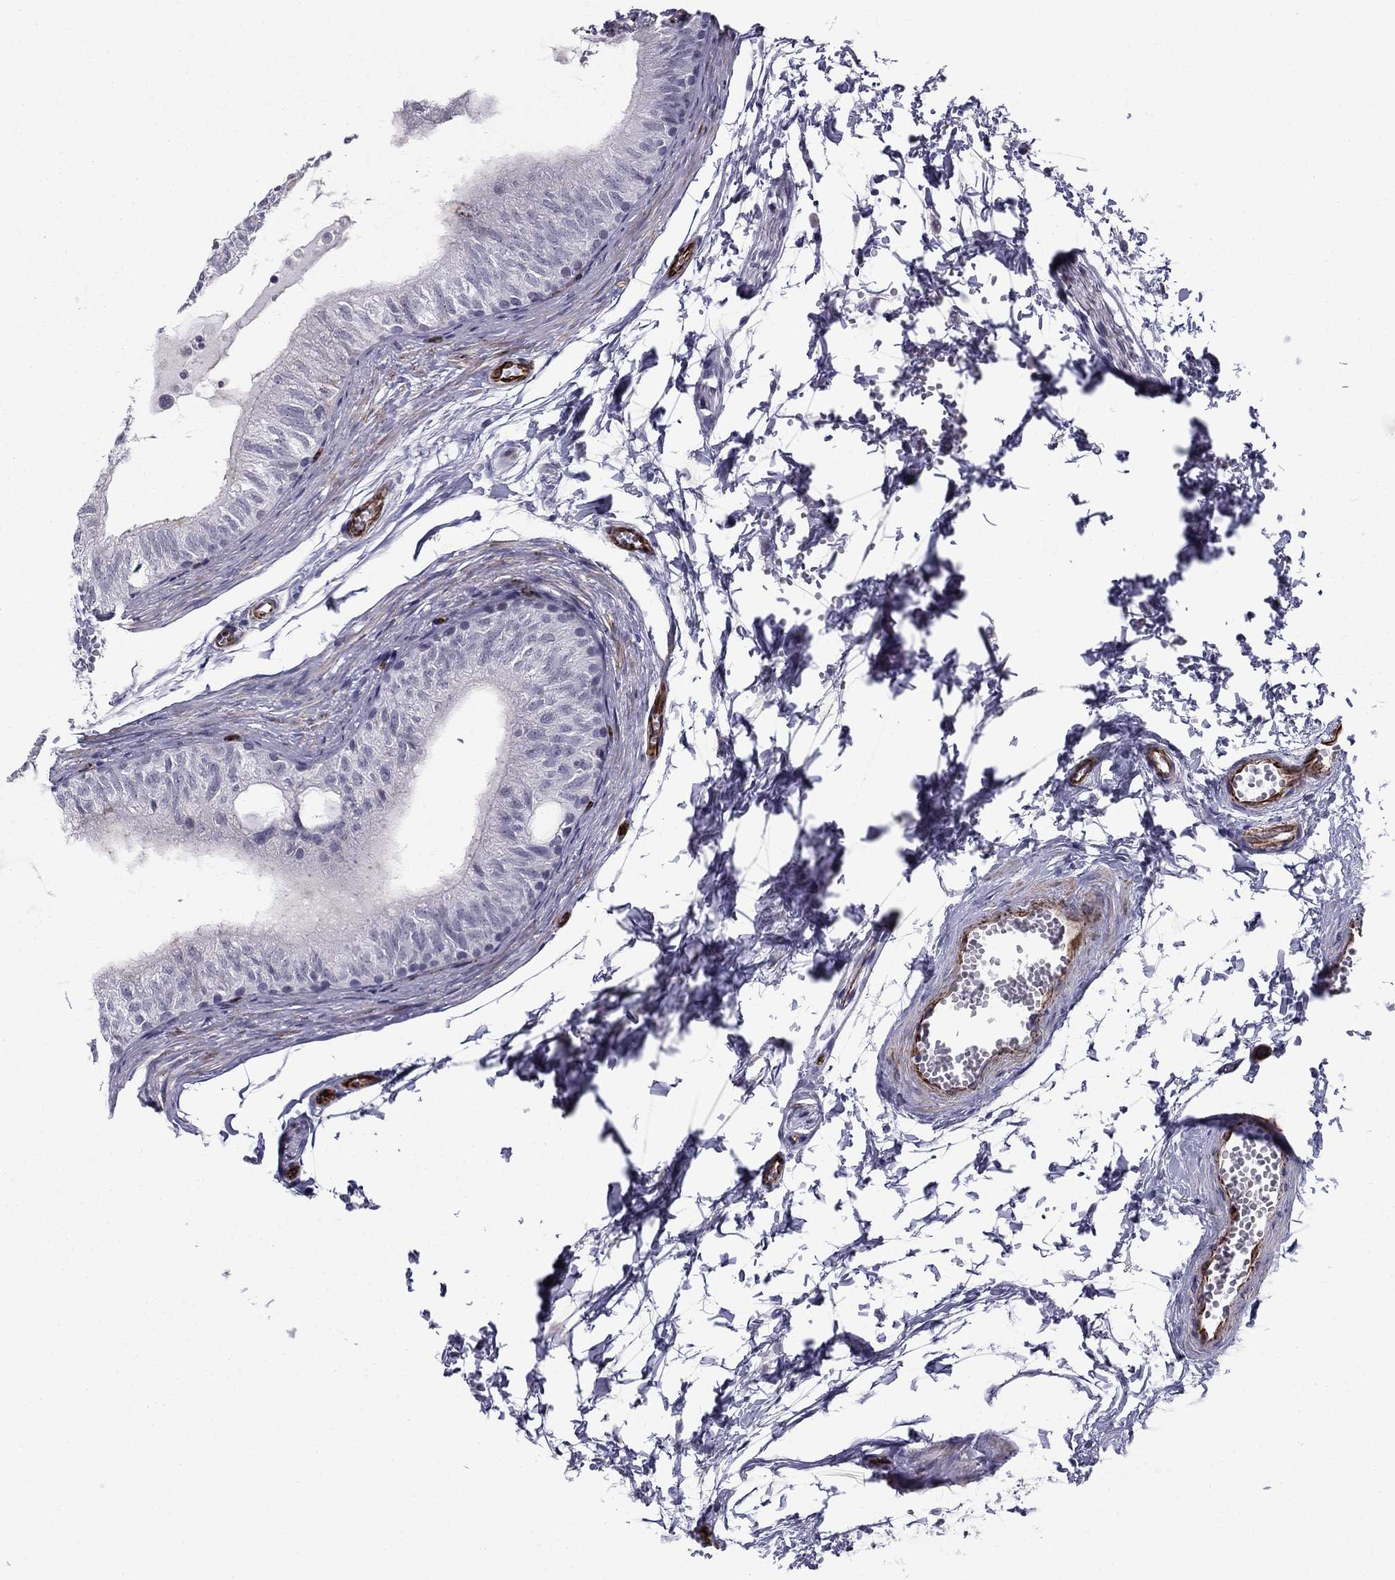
{"staining": {"intensity": "negative", "quantity": "none", "location": "none"}, "tissue": "epididymis", "cell_type": "Glandular cells", "image_type": "normal", "snomed": [{"axis": "morphology", "description": "Normal tissue, NOS"}, {"axis": "topography", "description": "Epididymis"}], "caption": "This histopathology image is of normal epididymis stained with immunohistochemistry to label a protein in brown with the nuclei are counter-stained blue. There is no expression in glandular cells.", "gene": "ANKS4B", "patient": {"sex": "male", "age": 22}}